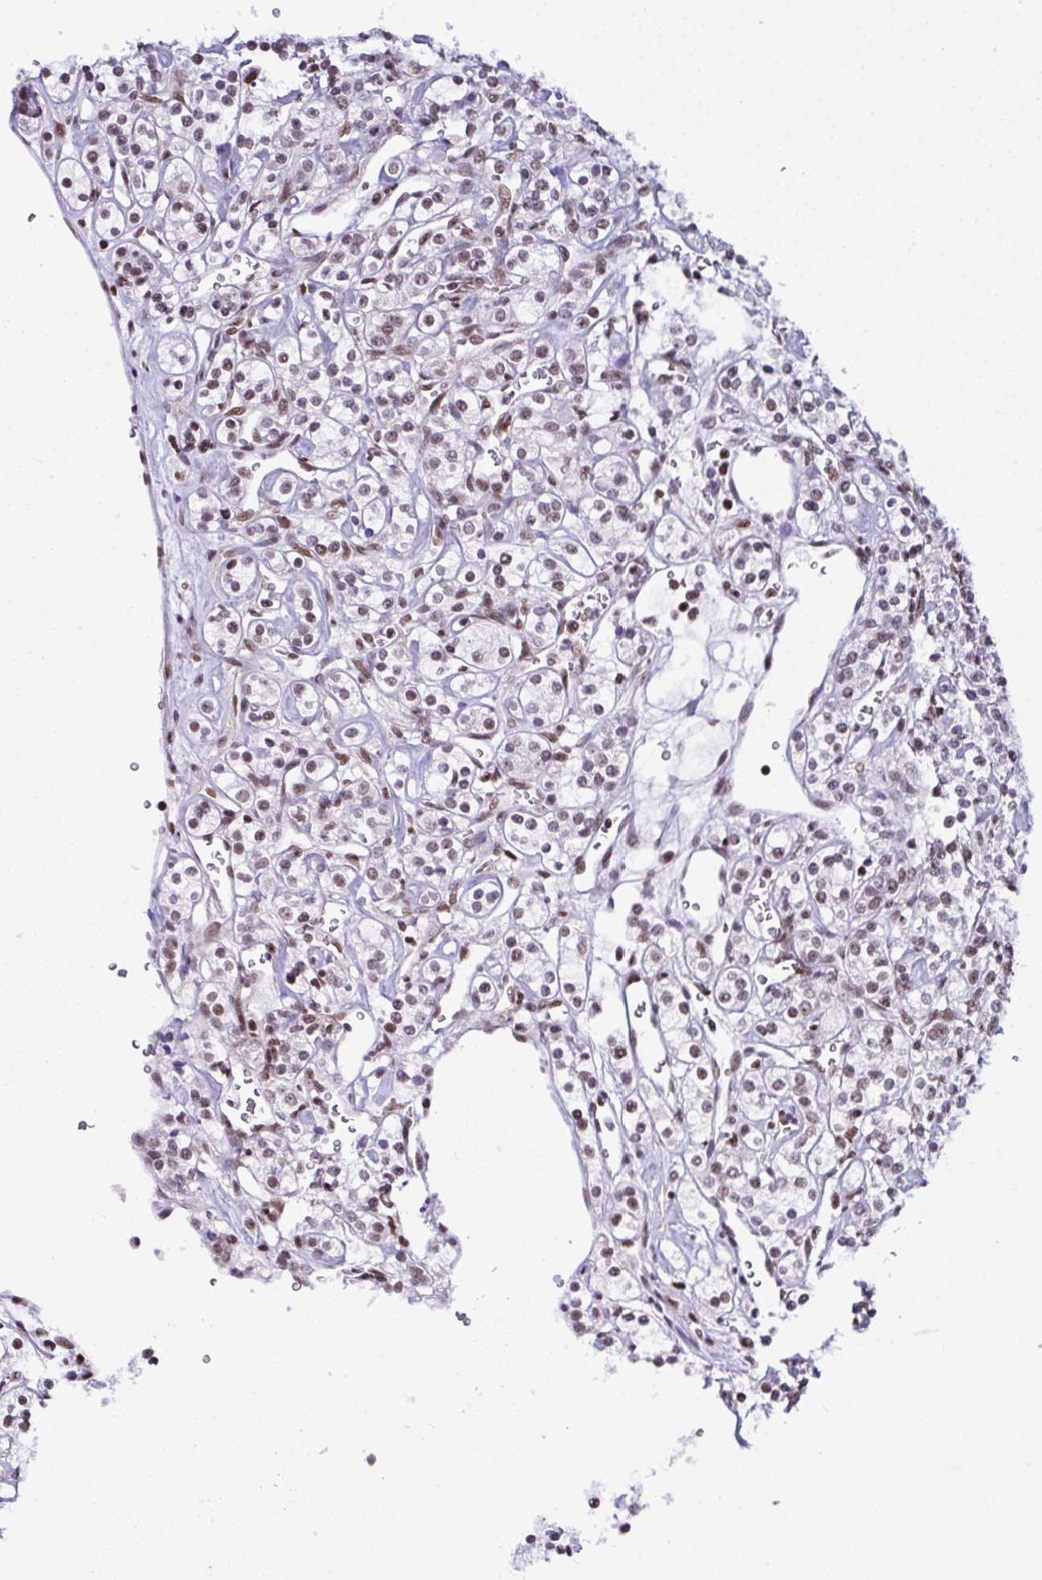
{"staining": {"intensity": "moderate", "quantity": "25%-75%", "location": "nuclear"}, "tissue": "renal cancer", "cell_type": "Tumor cells", "image_type": "cancer", "snomed": [{"axis": "morphology", "description": "Adenocarcinoma, NOS"}, {"axis": "topography", "description": "Kidney"}], "caption": "Renal cancer stained with a brown dye exhibits moderate nuclear positive staining in about 25%-75% of tumor cells.", "gene": "DR1", "patient": {"sex": "male", "age": 77}}